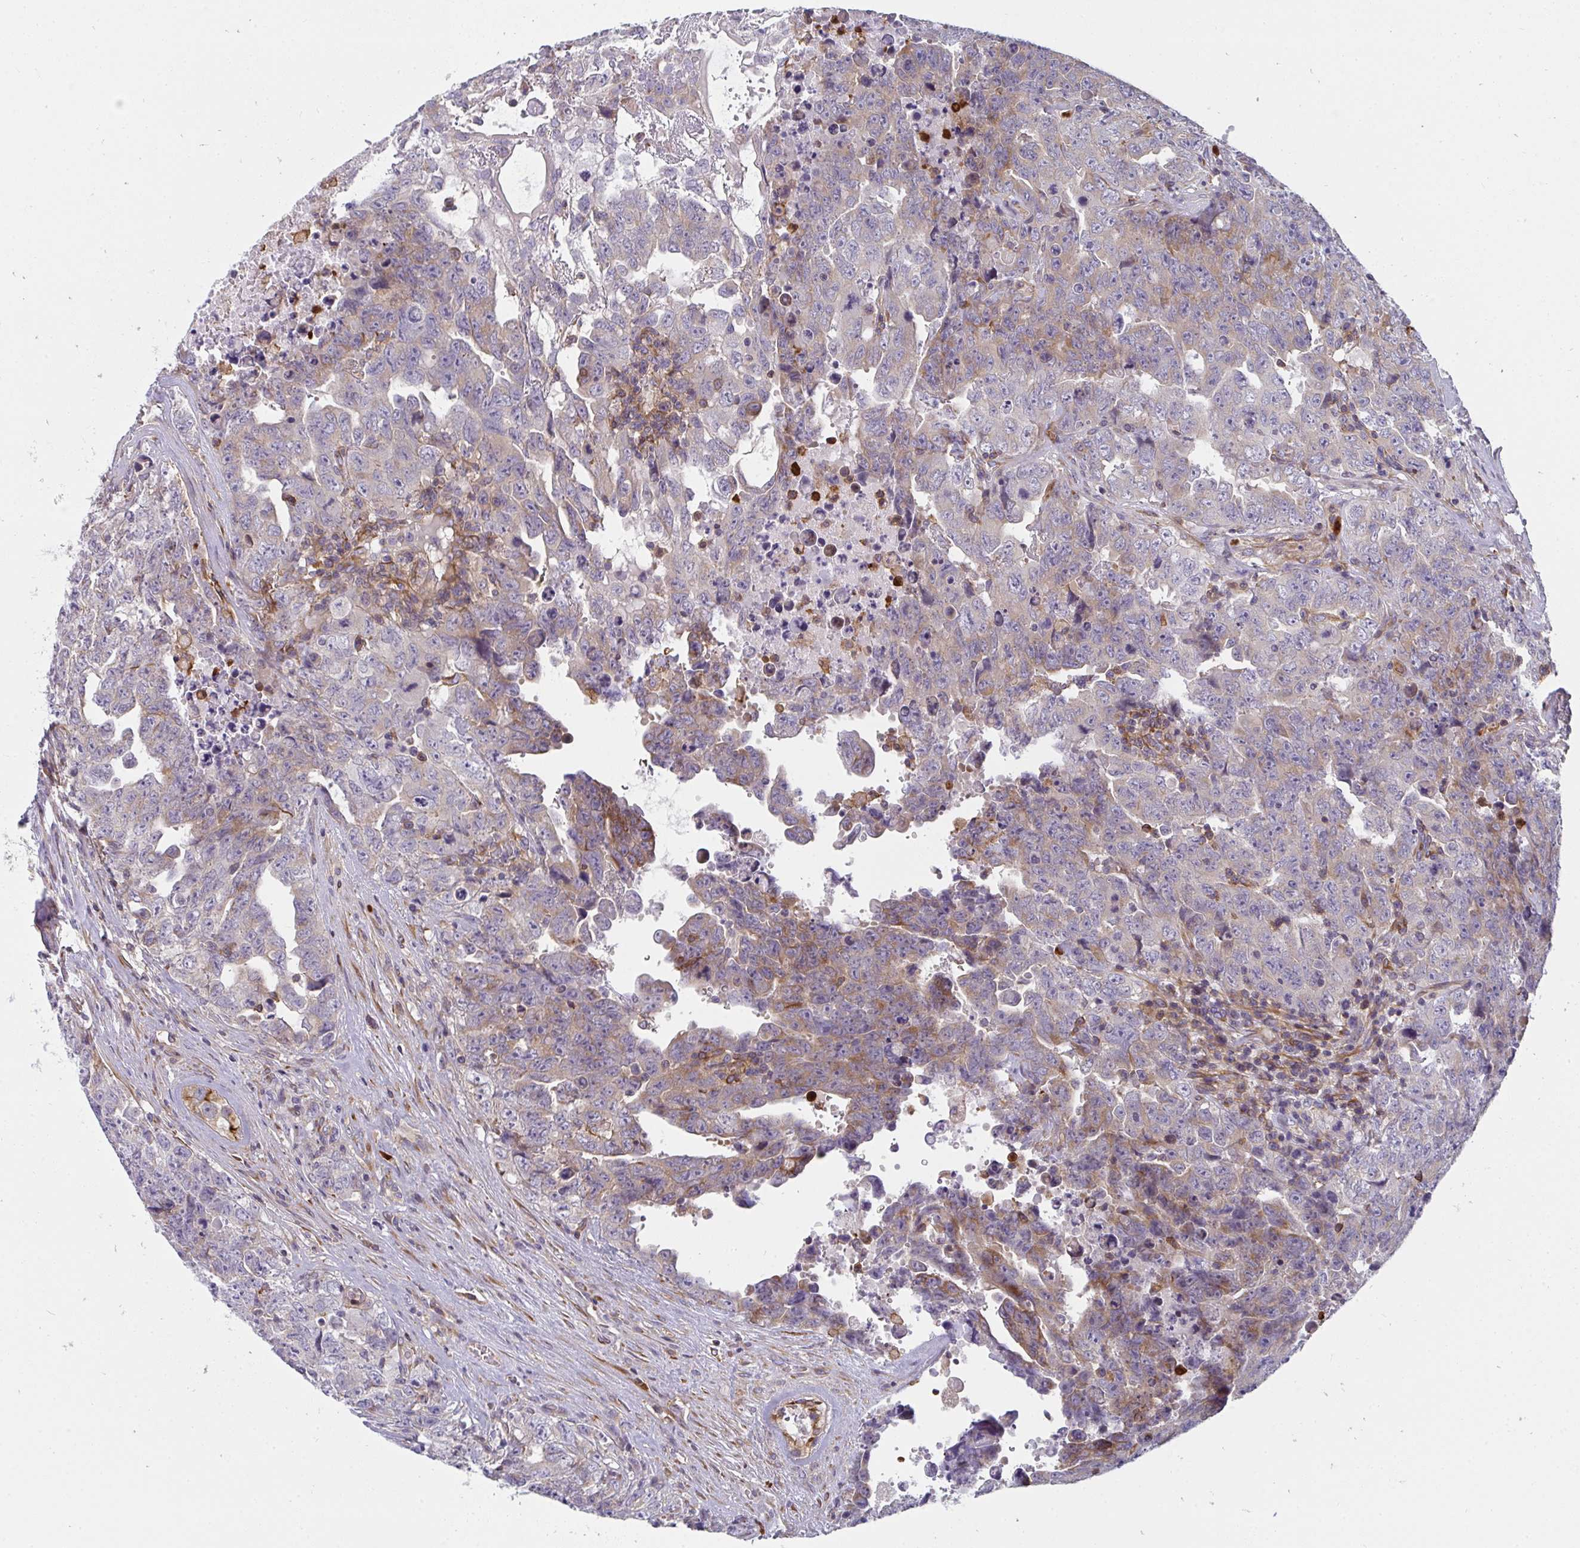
{"staining": {"intensity": "moderate", "quantity": "<25%", "location": "cytoplasmic/membranous"}, "tissue": "testis cancer", "cell_type": "Tumor cells", "image_type": "cancer", "snomed": [{"axis": "morphology", "description": "Carcinoma, Embryonal, NOS"}, {"axis": "topography", "description": "Testis"}], "caption": "Immunohistochemistry (IHC) of human testis embryonal carcinoma reveals low levels of moderate cytoplasmic/membranous expression in about <25% of tumor cells. The protein is shown in brown color, while the nuclei are stained blue.", "gene": "CSF3R", "patient": {"sex": "male", "age": 24}}